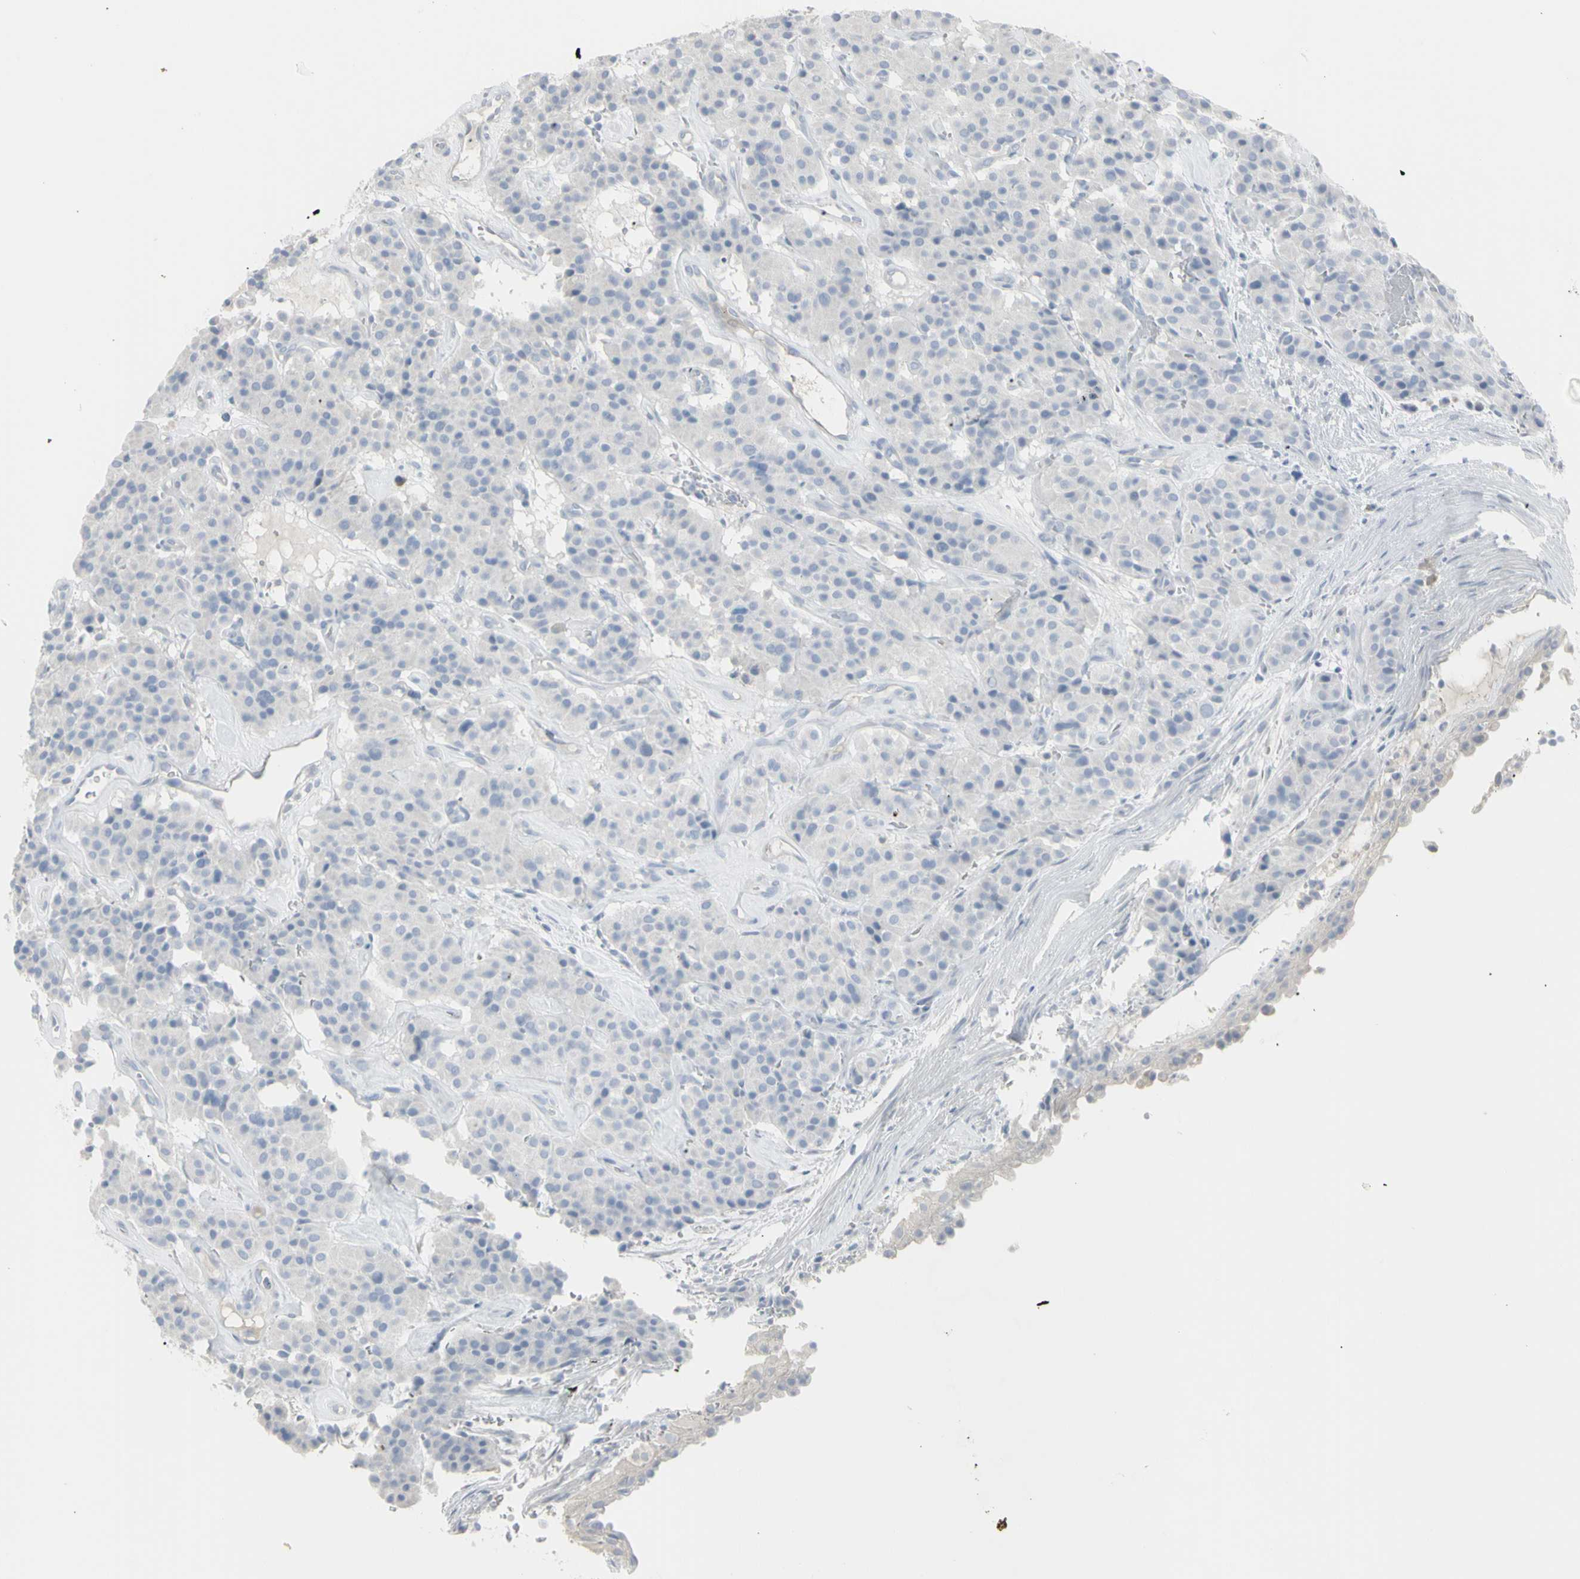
{"staining": {"intensity": "negative", "quantity": "none", "location": "none"}, "tissue": "carcinoid", "cell_type": "Tumor cells", "image_type": "cancer", "snomed": [{"axis": "morphology", "description": "Carcinoid, malignant, NOS"}, {"axis": "topography", "description": "Lung"}], "caption": "This is an immunohistochemistry image of carcinoid. There is no positivity in tumor cells.", "gene": "PIP", "patient": {"sex": "male", "age": 30}}